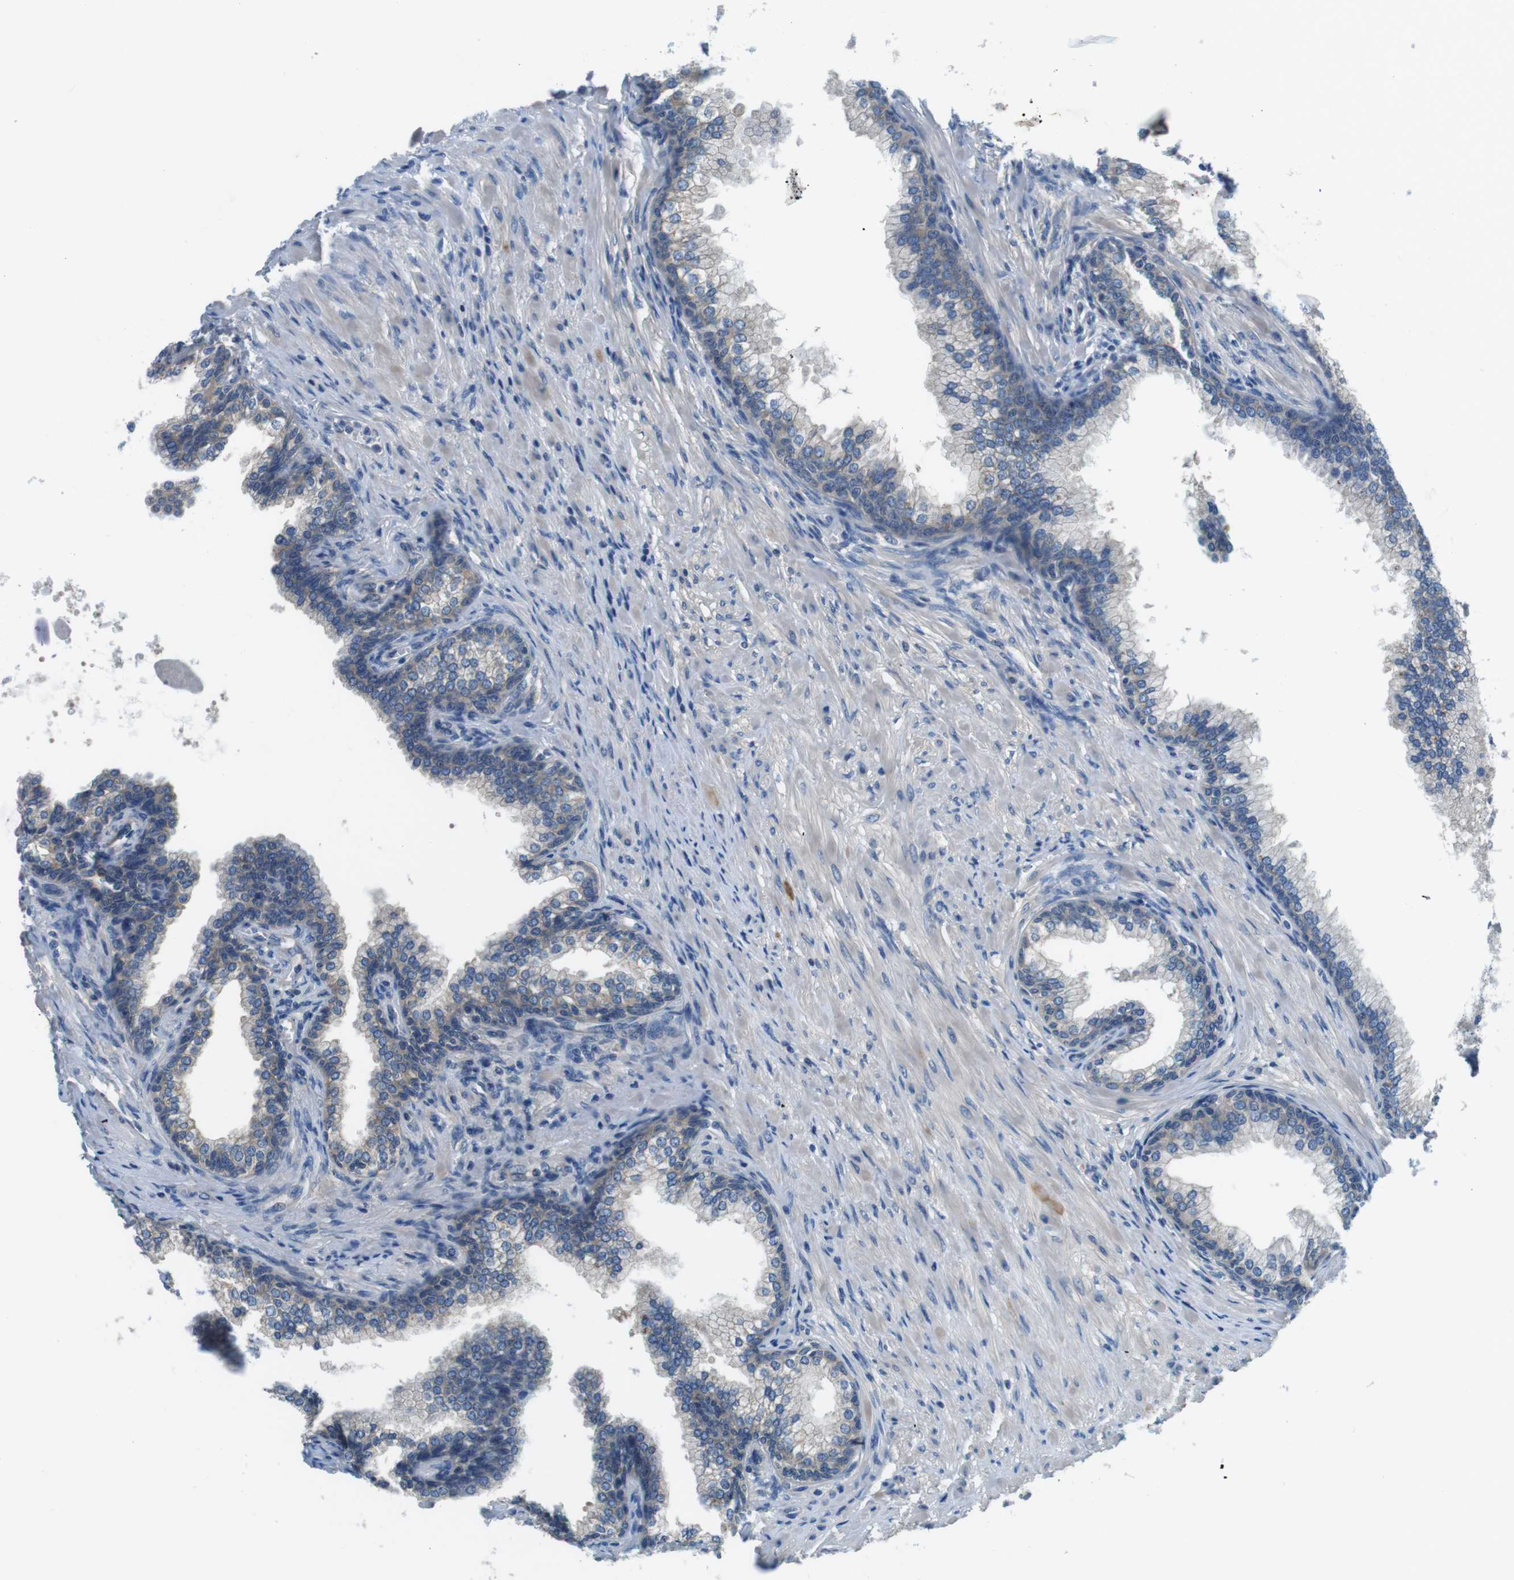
{"staining": {"intensity": "weak", "quantity": "25%-75%", "location": "cytoplasmic/membranous"}, "tissue": "prostate", "cell_type": "Glandular cells", "image_type": "normal", "snomed": [{"axis": "morphology", "description": "Normal tissue, NOS"}, {"axis": "morphology", "description": "Urothelial carcinoma, Low grade"}, {"axis": "topography", "description": "Urinary bladder"}, {"axis": "topography", "description": "Prostate"}], "caption": "DAB (3,3'-diaminobenzidine) immunohistochemical staining of normal human prostate exhibits weak cytoplasmic/membranous protein expression in approximately 25%-75% of glandular cells.", "gene": "DENND4C", "patient": {"sex": "male", "age": 60}}